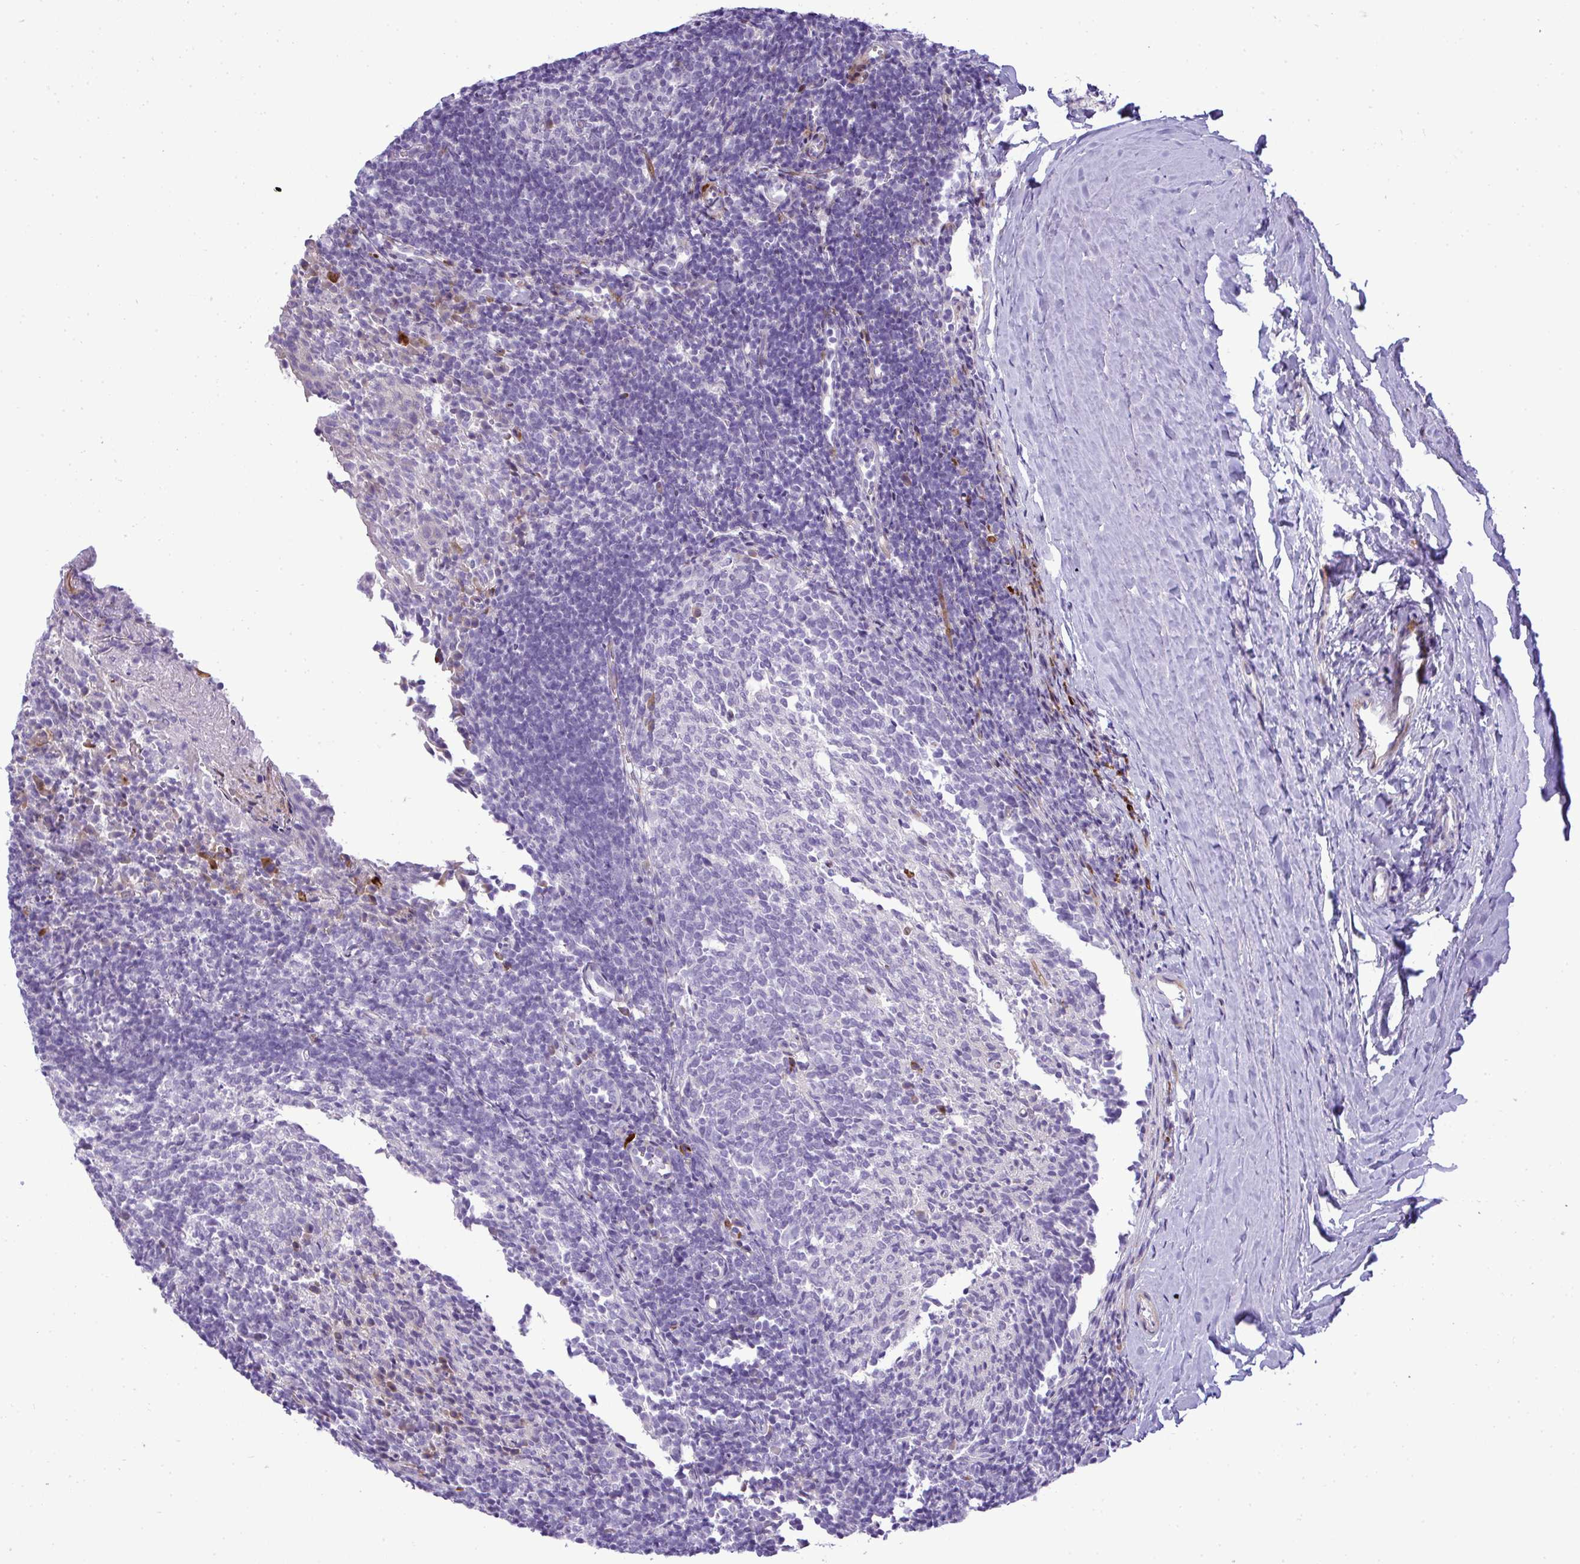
{"staining": {"intensity": "moderate", "quantity": "<25%", "location": "cytoplasmic/membranous"}, "tissue": "tonsil", "cell_type": "Germinal center cells", "image_type": "normal", "snomed": [{"axis": "morphology", "description": "Normal tissue, NOS"}, {"axis": "topography", "description": "Tonsil"}], "caption": "Immunohistochemical staining of unremarkable human tonsil demonstrates low levels of moderate cytoplasmic/membranous expression in about <25% of germinal center cells.", "gene": "CASTOR2", "patient": {"sex": "female", "age": 10}}